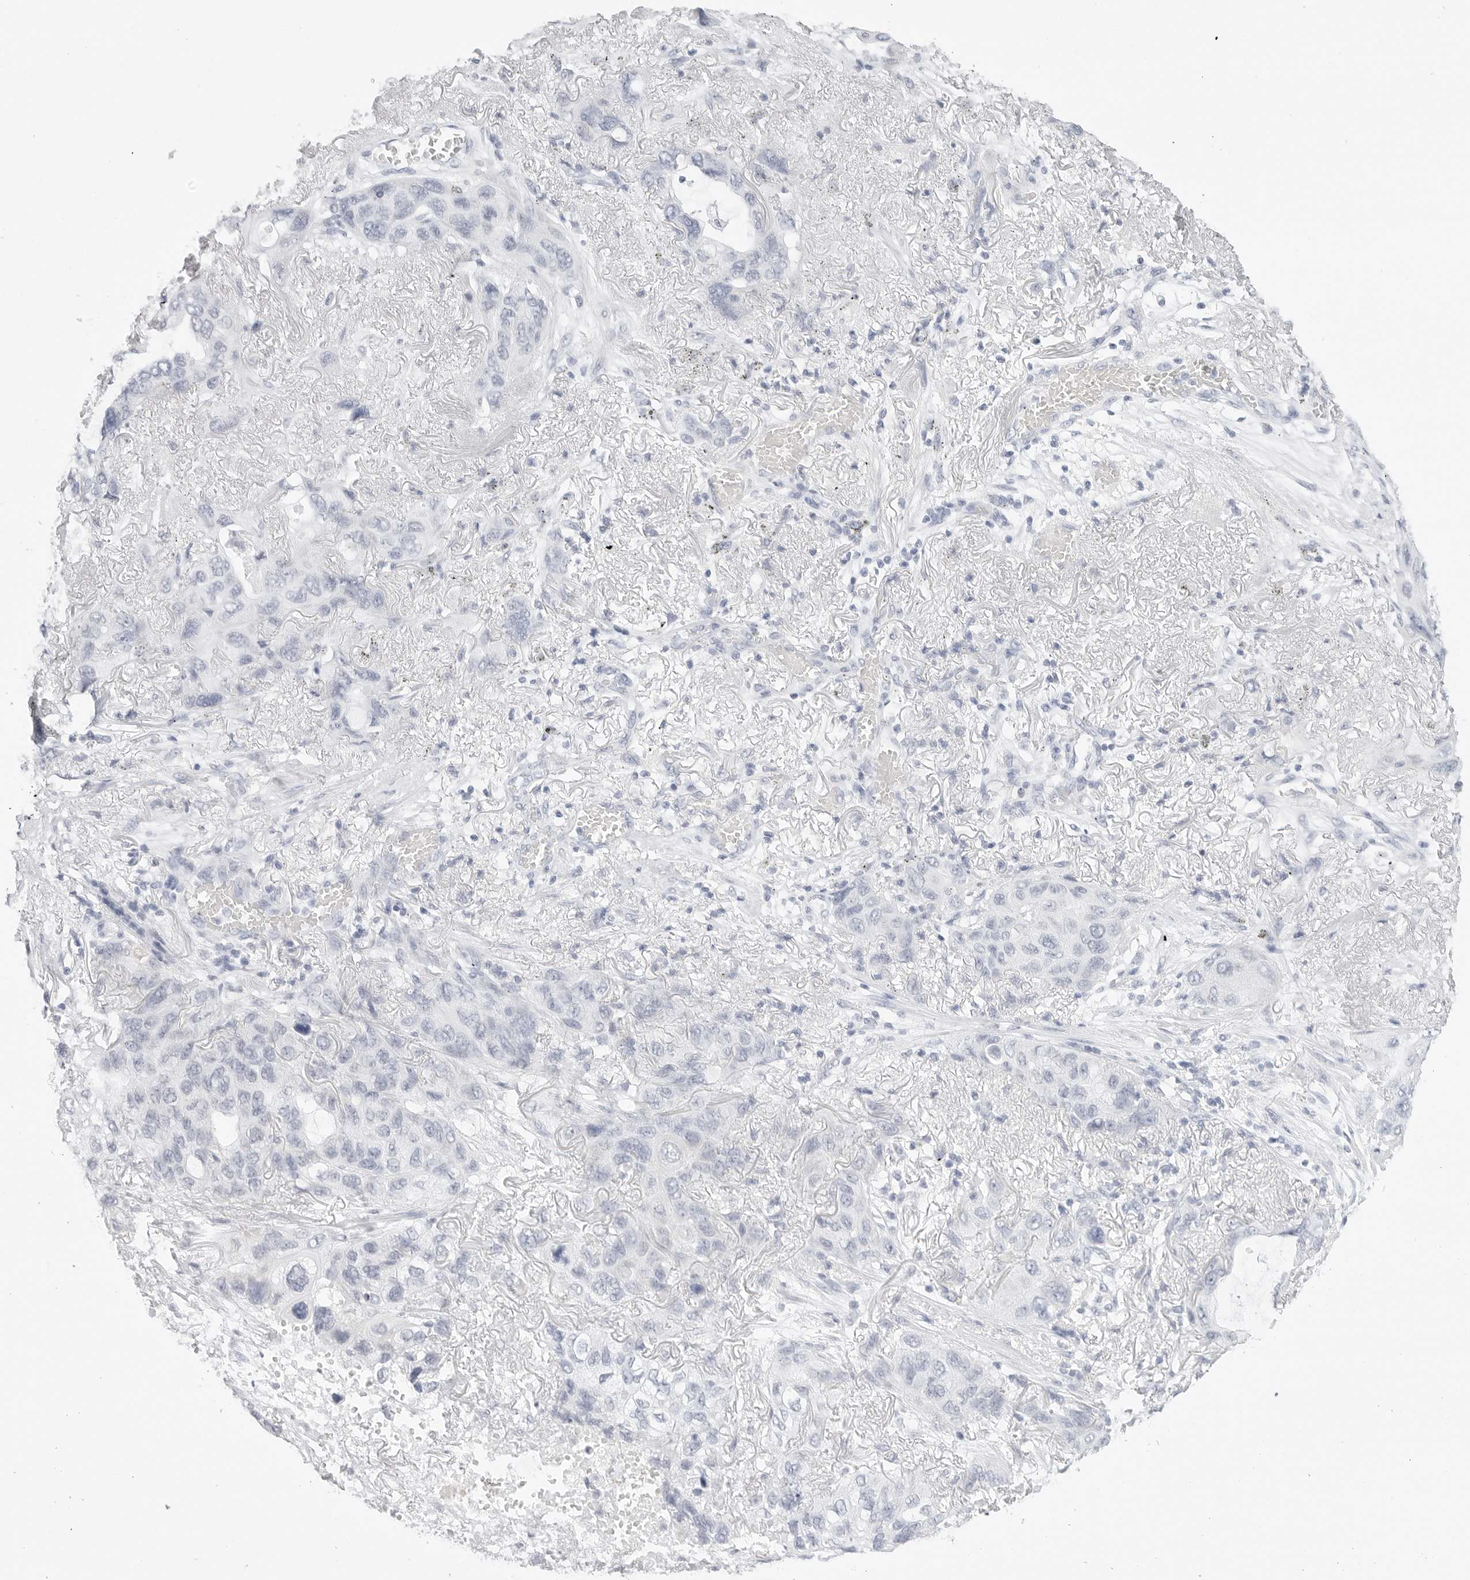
{"staining": {"intensity": "negative", "quantity": "none", "location": "none"}, "tissue": "lung cancer", "cell_type": "Tumor cells", "image_type": "cancer", "snomed": [{"axis": "morphology", "description": "Squamous cell carcinoma, NOS"}, {"axis": "topography", "description": "Lung"}], "caption": "IHC histopathology image of human lung squamous cell carcinoma stained for a protein (brown), which displays no positivity in tumor cells. The staining is performed using DAB (3,3'-diaminobenzidine) brown chromogen with nuclei counter-stained in using hematoxylin.", "gene": "HMGCS2", "patient": {"sex": "female", "age": 73}}